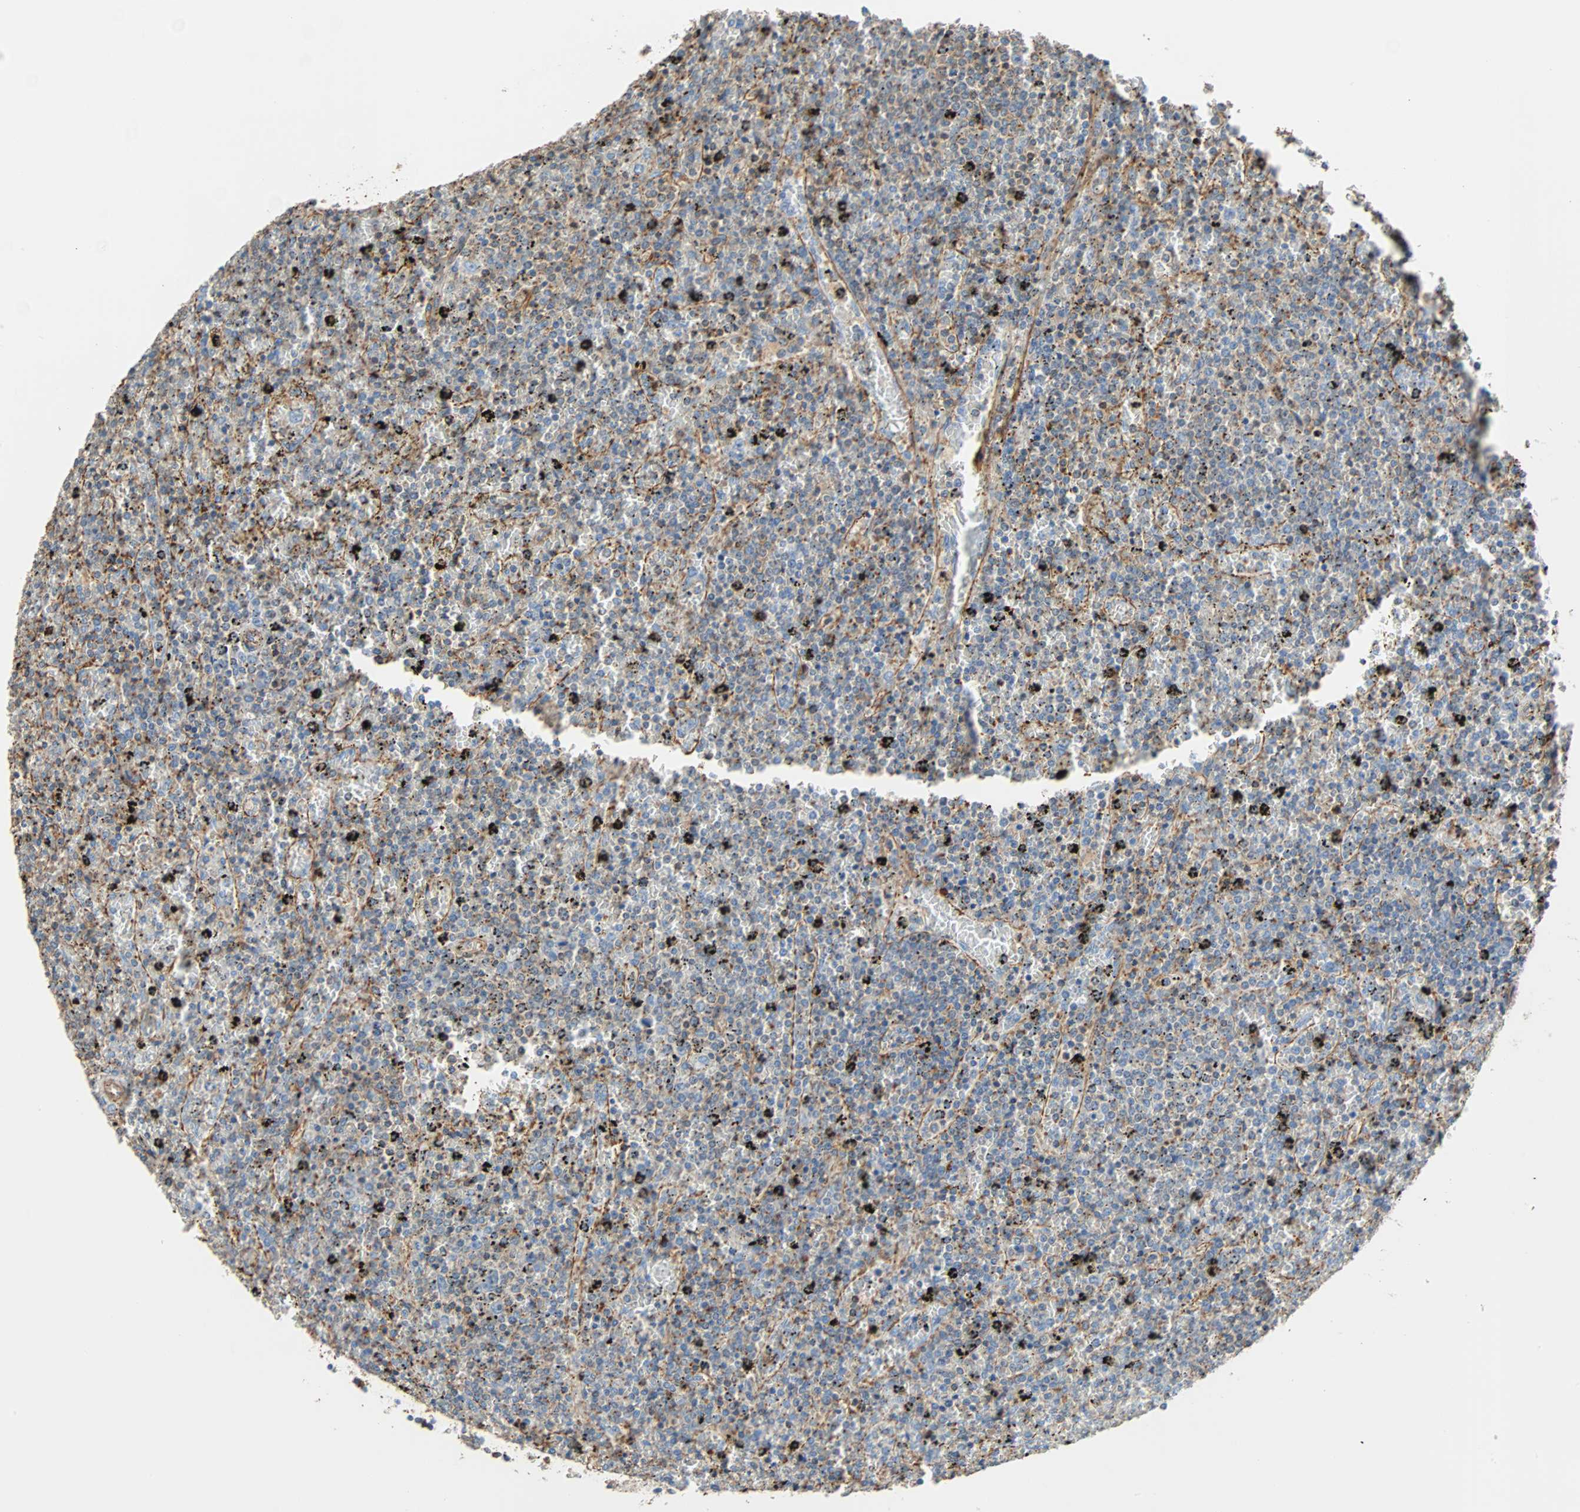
{"staining": {"intensity": "negative", "quantity": "none", "location": "none"}, "tissue": "lymphoma", "cell_type": "Tumor cells", "image_type": "cancer", "snomed": [{"axis": "morphology", "description": "Malignant lymphoma, non-Hodgkin's type, Low grade"}, {"axis": "topography", "description": "Spleen"}], "caption": "DAB (3,3'-diaminobenzidine) immunohistochemical staining of lymphoma exhibits no significant staining in tumor cells.", "gene": "GALNT10", "patient": {"sex": "female", "age": 77}}